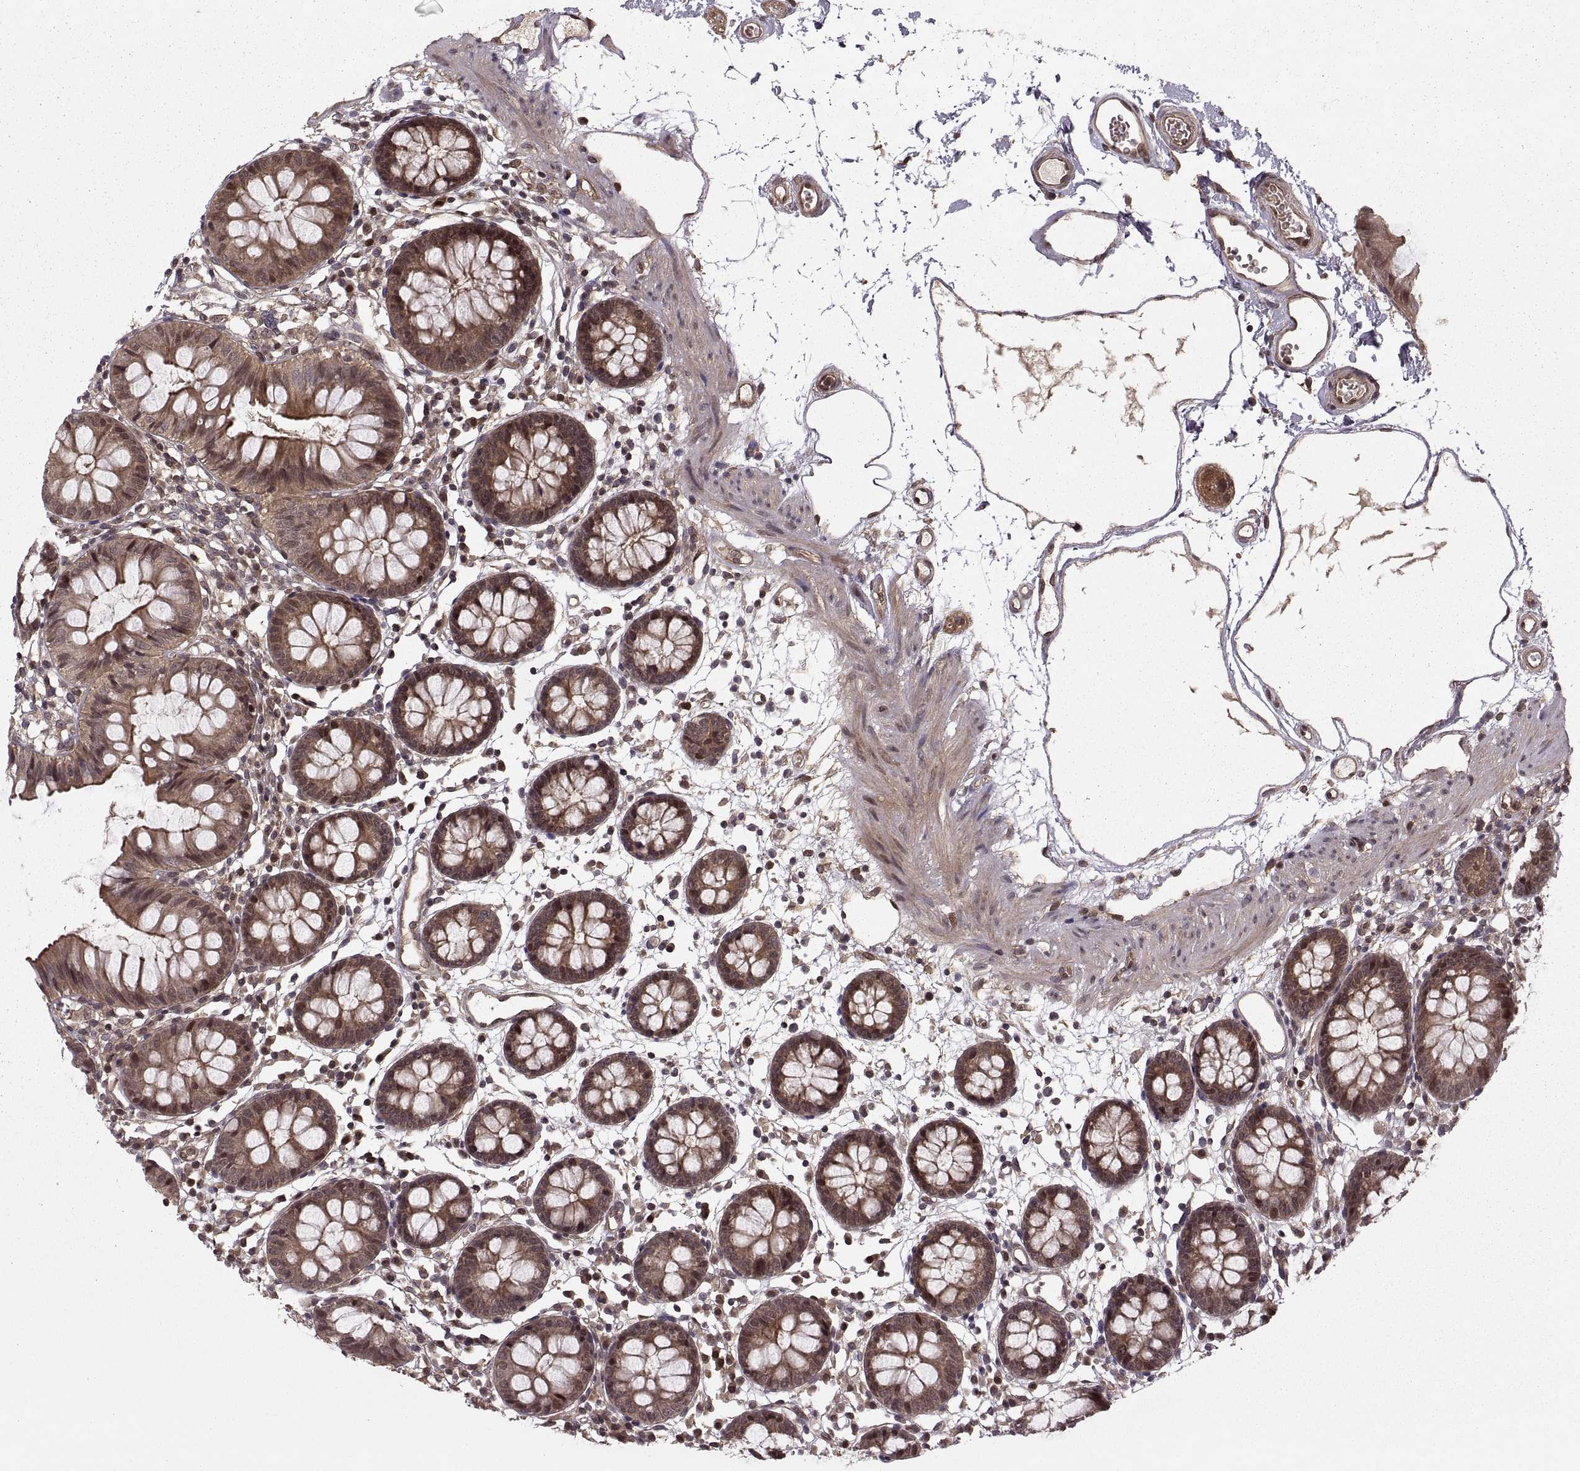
{"staining": {"intensity": "strong", "quantity": ">75%", "location": "cytoplasmic/membranous"}, "tissue": "colon", "cell_type": "Endothelial cells", "image_type": "normal", "snomed": [{"axis": "morphology", "description": "Normal tissue, NOS"}, {"axis": "topography", "description": "Colon"}], "caption": "Protein staining of normal colon displays strong cytoplasmic/membranous staining in approximately >75% of endothelial cells.", "gene": "DEDD", "patient": {"sex": "female", "age": 84}}